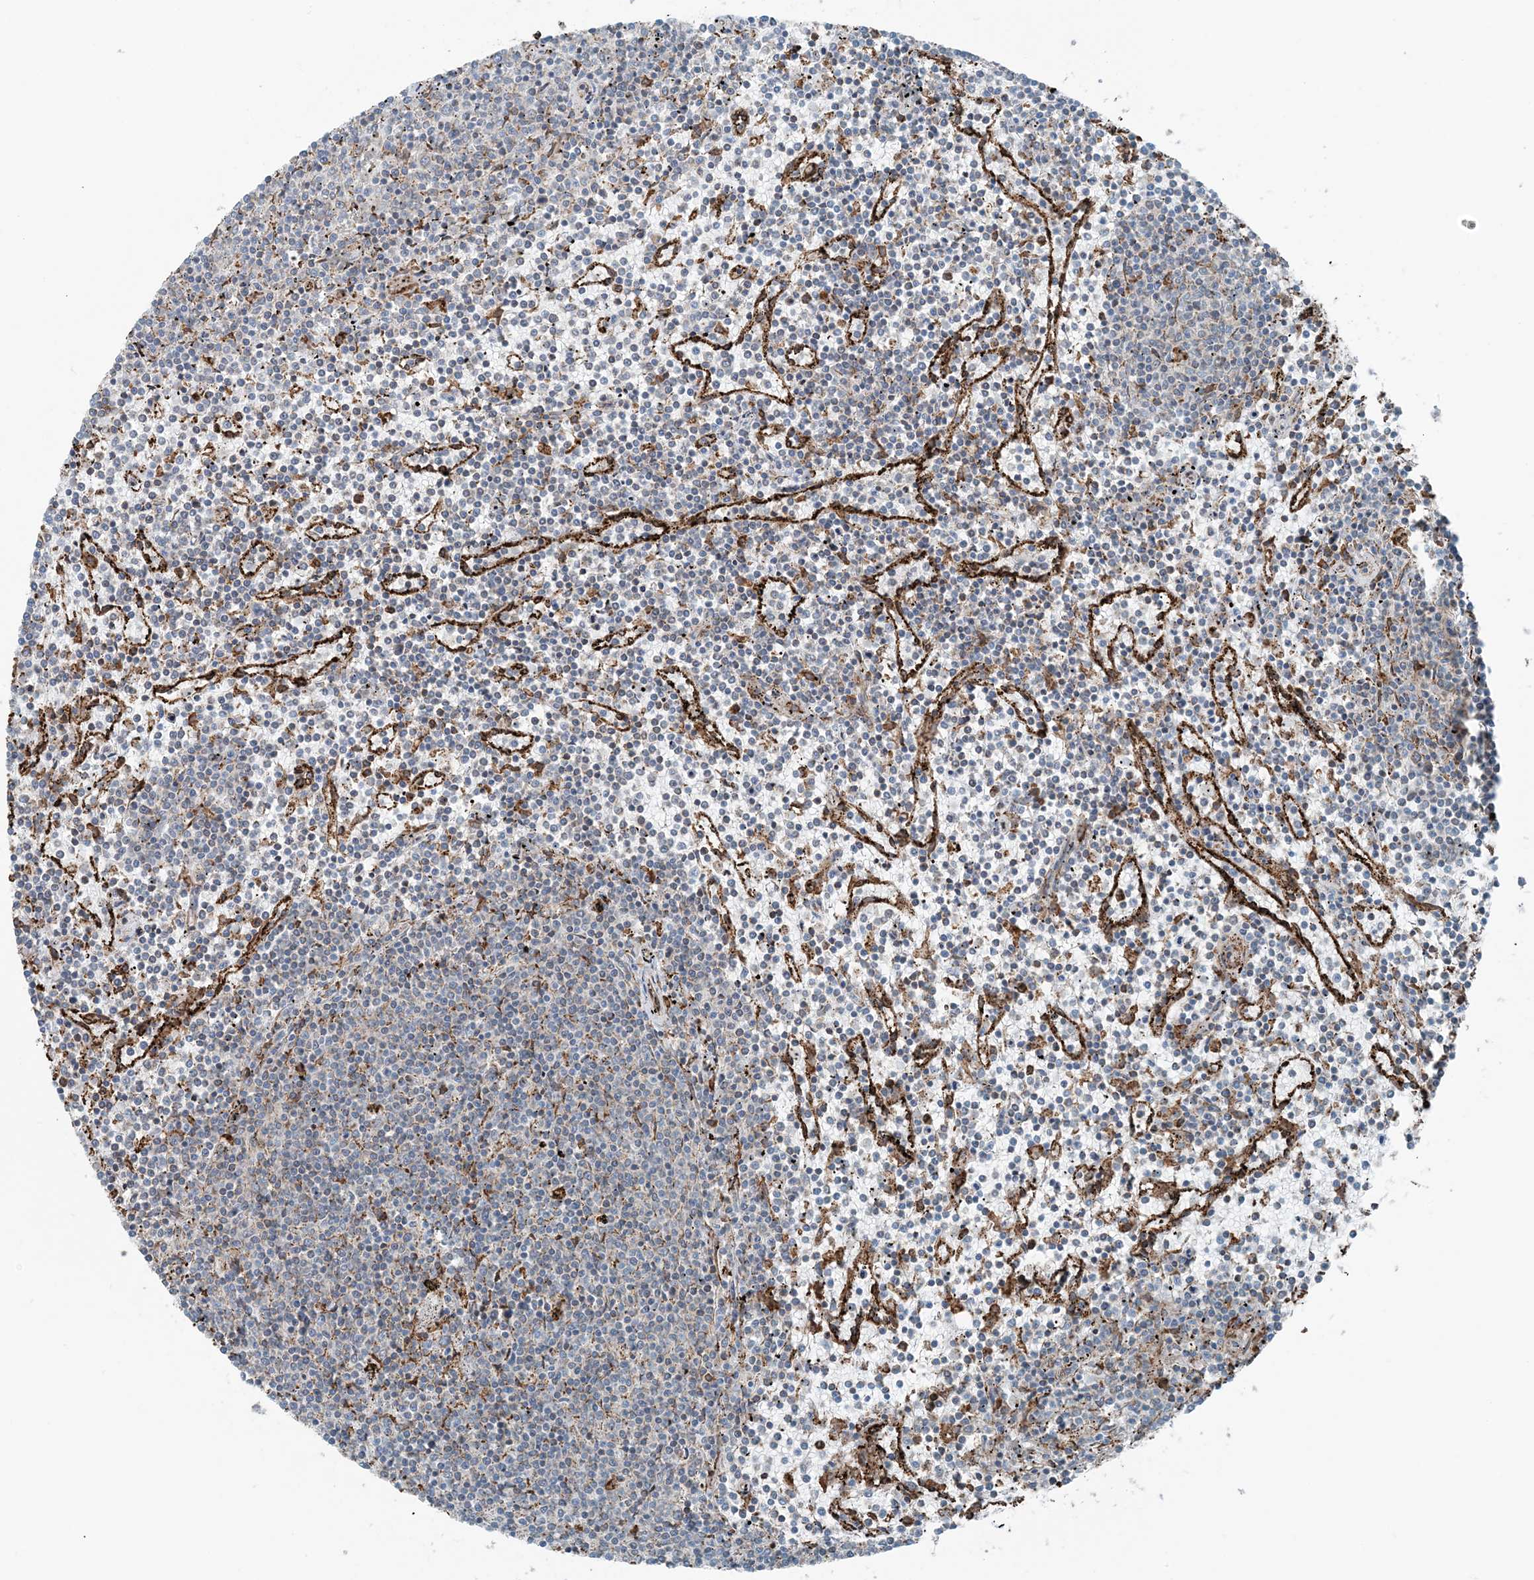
{"staining": {"intensity": "negative", "quantity": "none", "location": "none"}, "tissue": "lymphoma", "cell_type": "Tumor cells", "image_type": "cancer", "snomed": [{"axis": "morphology", "description": "Malignant lymphoma, non-Hodgkin's type, Low grade"}, {"axis": "topography", "description": "Spleen"}], "caption": "This is an immunohistochemistry (IHC) histopathology image of human lymphoma. There is no expression in tumor cells.", "gene": "CERKL", "patient": {"sex": "female", "age": 50}}